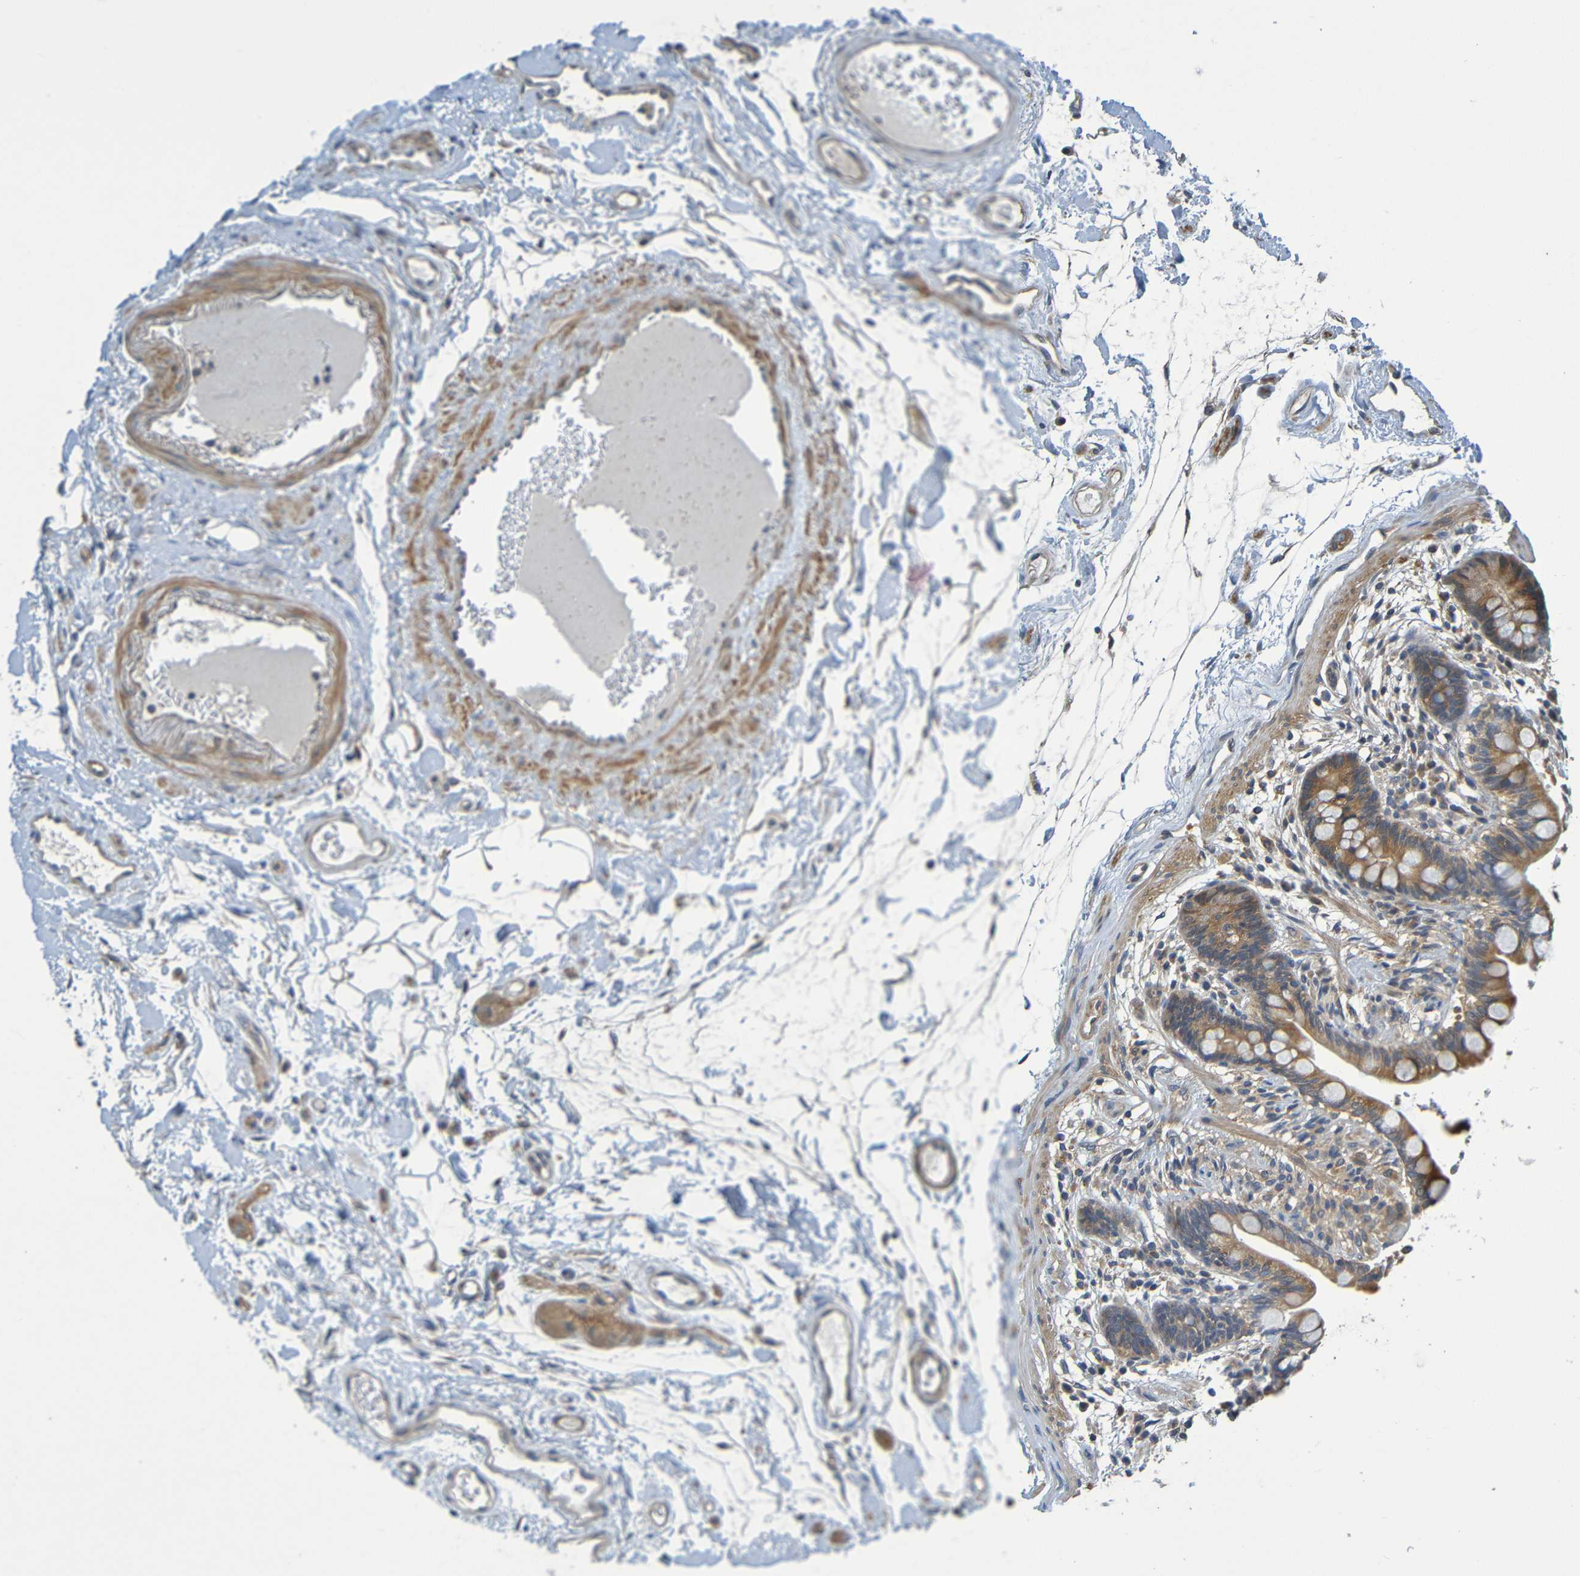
{"staining": {"intensity": "moderate", "quantity": ">75%", "location": "cytoplasmic/membranous"}, "tissue": "colon", "cell_type": "Endothelial cells", "image_type": "normal", "snomed": [{"axis": "morphology", "description": "Normal tissue, NOS"}, {"axis": "topography", "description": "Colon"}], "caption": "Immunohistochemical staining of unremarkable colon reveals >75% levels of moderate cytoplasmic/membranous protein positivity in approximately >75% of endothelial cells.", "gene": "CYP4F2", "patient": {"sex": "male", "age": 73}}